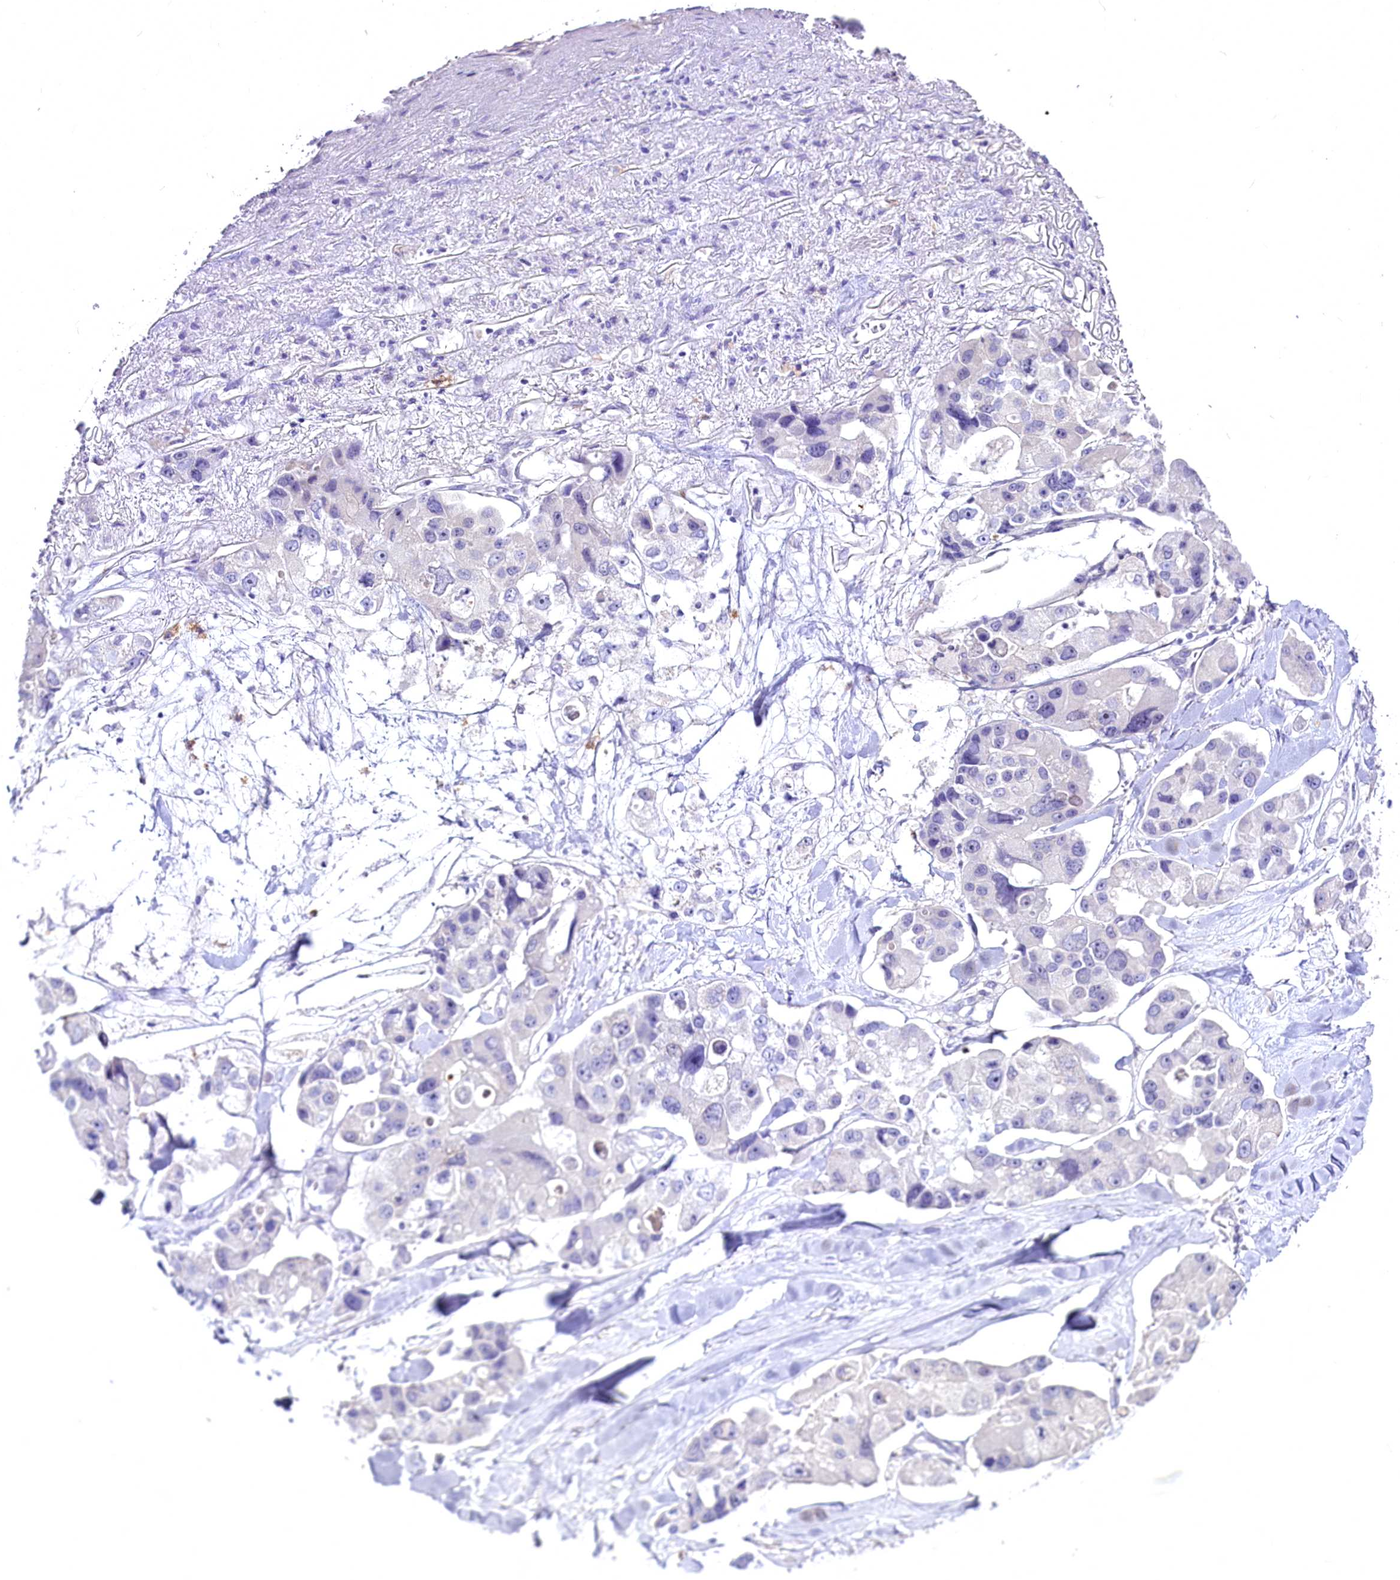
{"staining": {"intensity": "negative", "quantity": "none", "location": "none"}, "tissue": "lung cancer", "cell_type": "Tumor cells", "image_type": "cancer", "snomed": [{"axis": "morphology", "description": "Adenocarcinoma, NOS"}, {"axis": "topography", "description": "Lung"}], "caption": "Immunohistochemistry image of neoplastic tissue: lung cancer (adenocarcinoma) stained with DAB (3,3'-diaminobenzidine) displays no significant protein expression in tumor cells.", "gene": "FAM209B", "patient": {"sex": "female", "age": 54}}